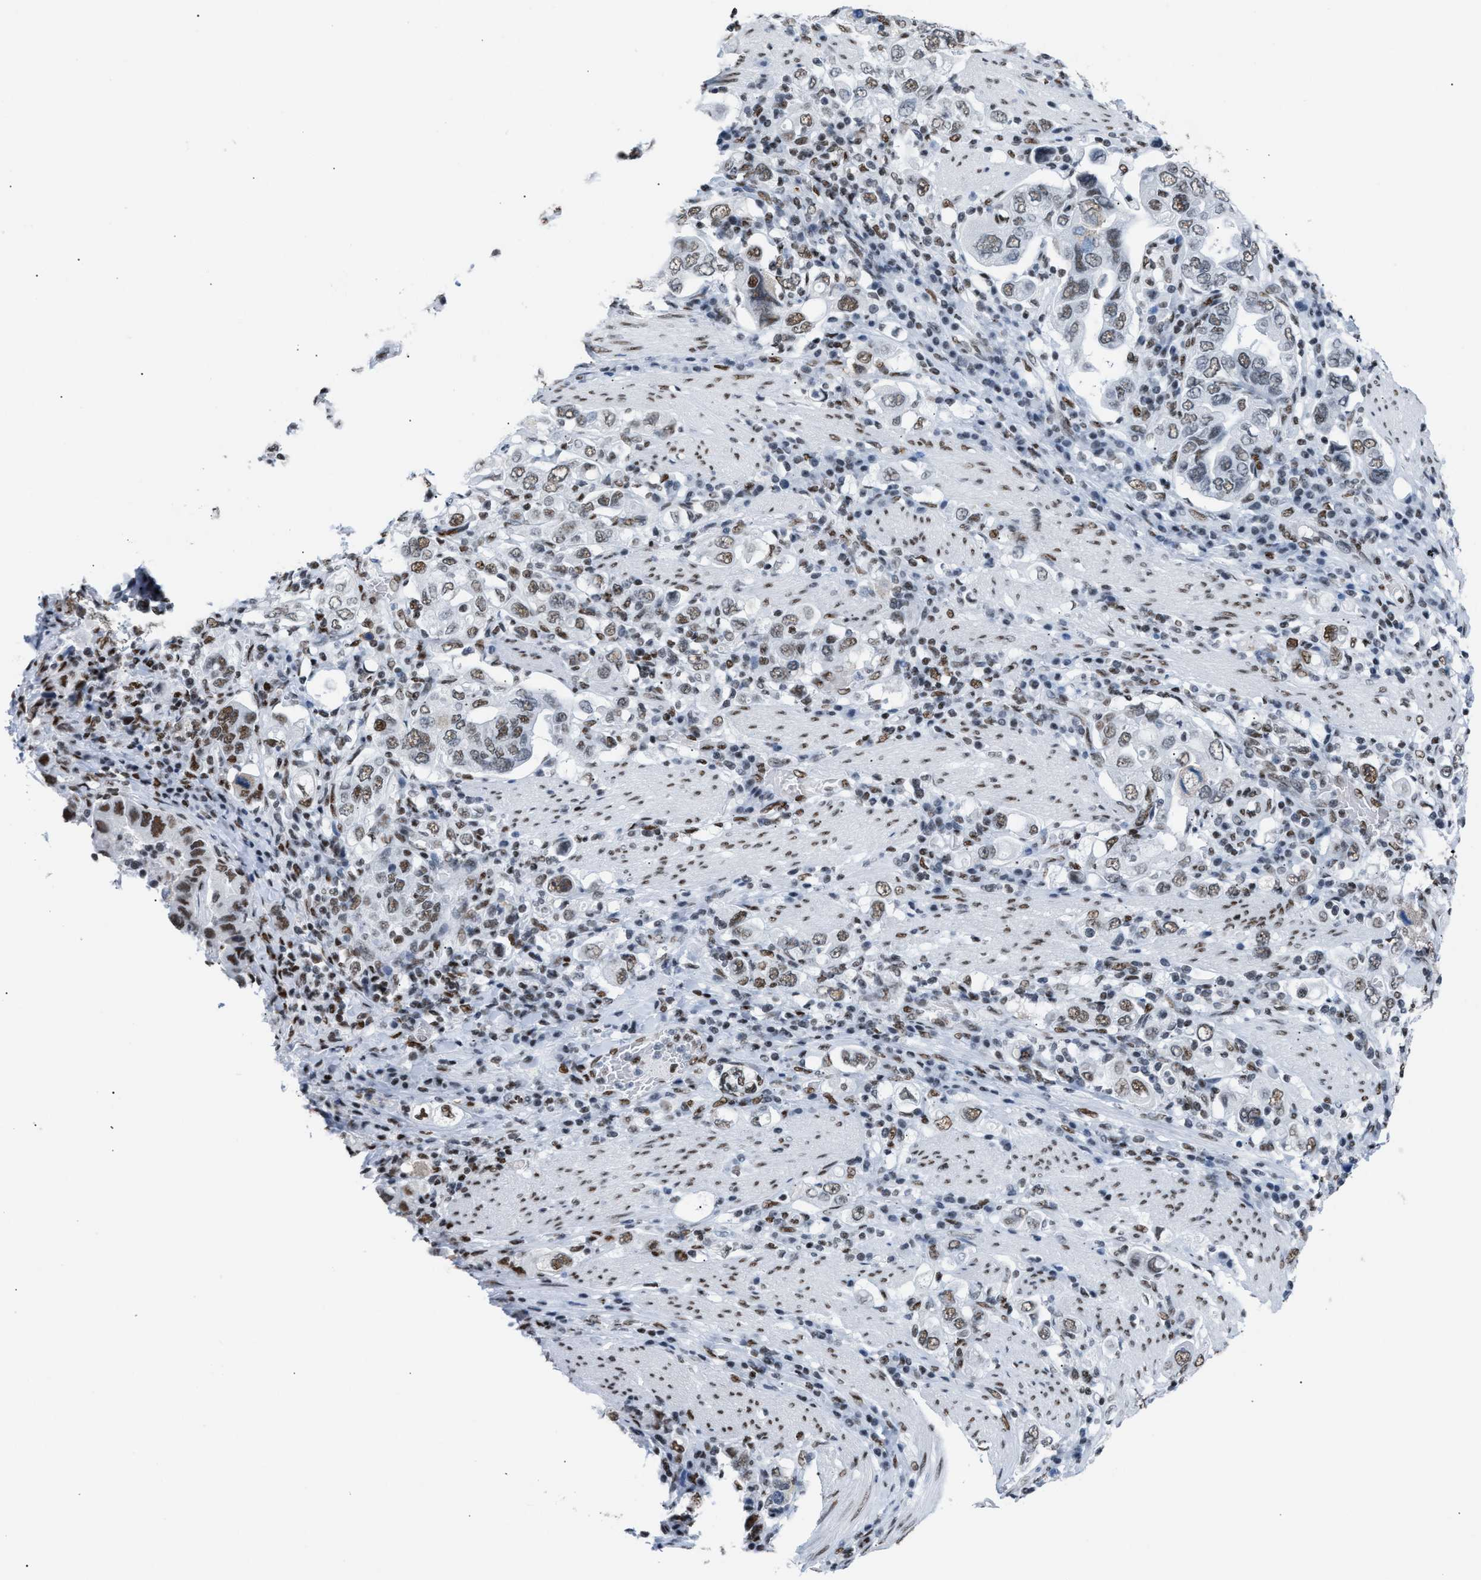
{"staining": {"intensity": "weak", "quantity": ">75%", "location": "nuclear"}, "tissue": "stomach cancer", "cell_type": "Tumor cells", "image_type": "cancer", "snomed": [{"axis": "morphology", "description": "Adenocarcinoma, NOS"}, {"axis": "topography", "description": "Stomach, upper"}], "caption": "Stomach cancer (adenocarcinoma) stained with DAB (3,3'-diaminobenzidine) IHC demonstrates low levels of weak nuclear staining in approximately >75% of tumor cells.", "gene": "CCAR2", "patient": {"sex": "male", "age": 62}}